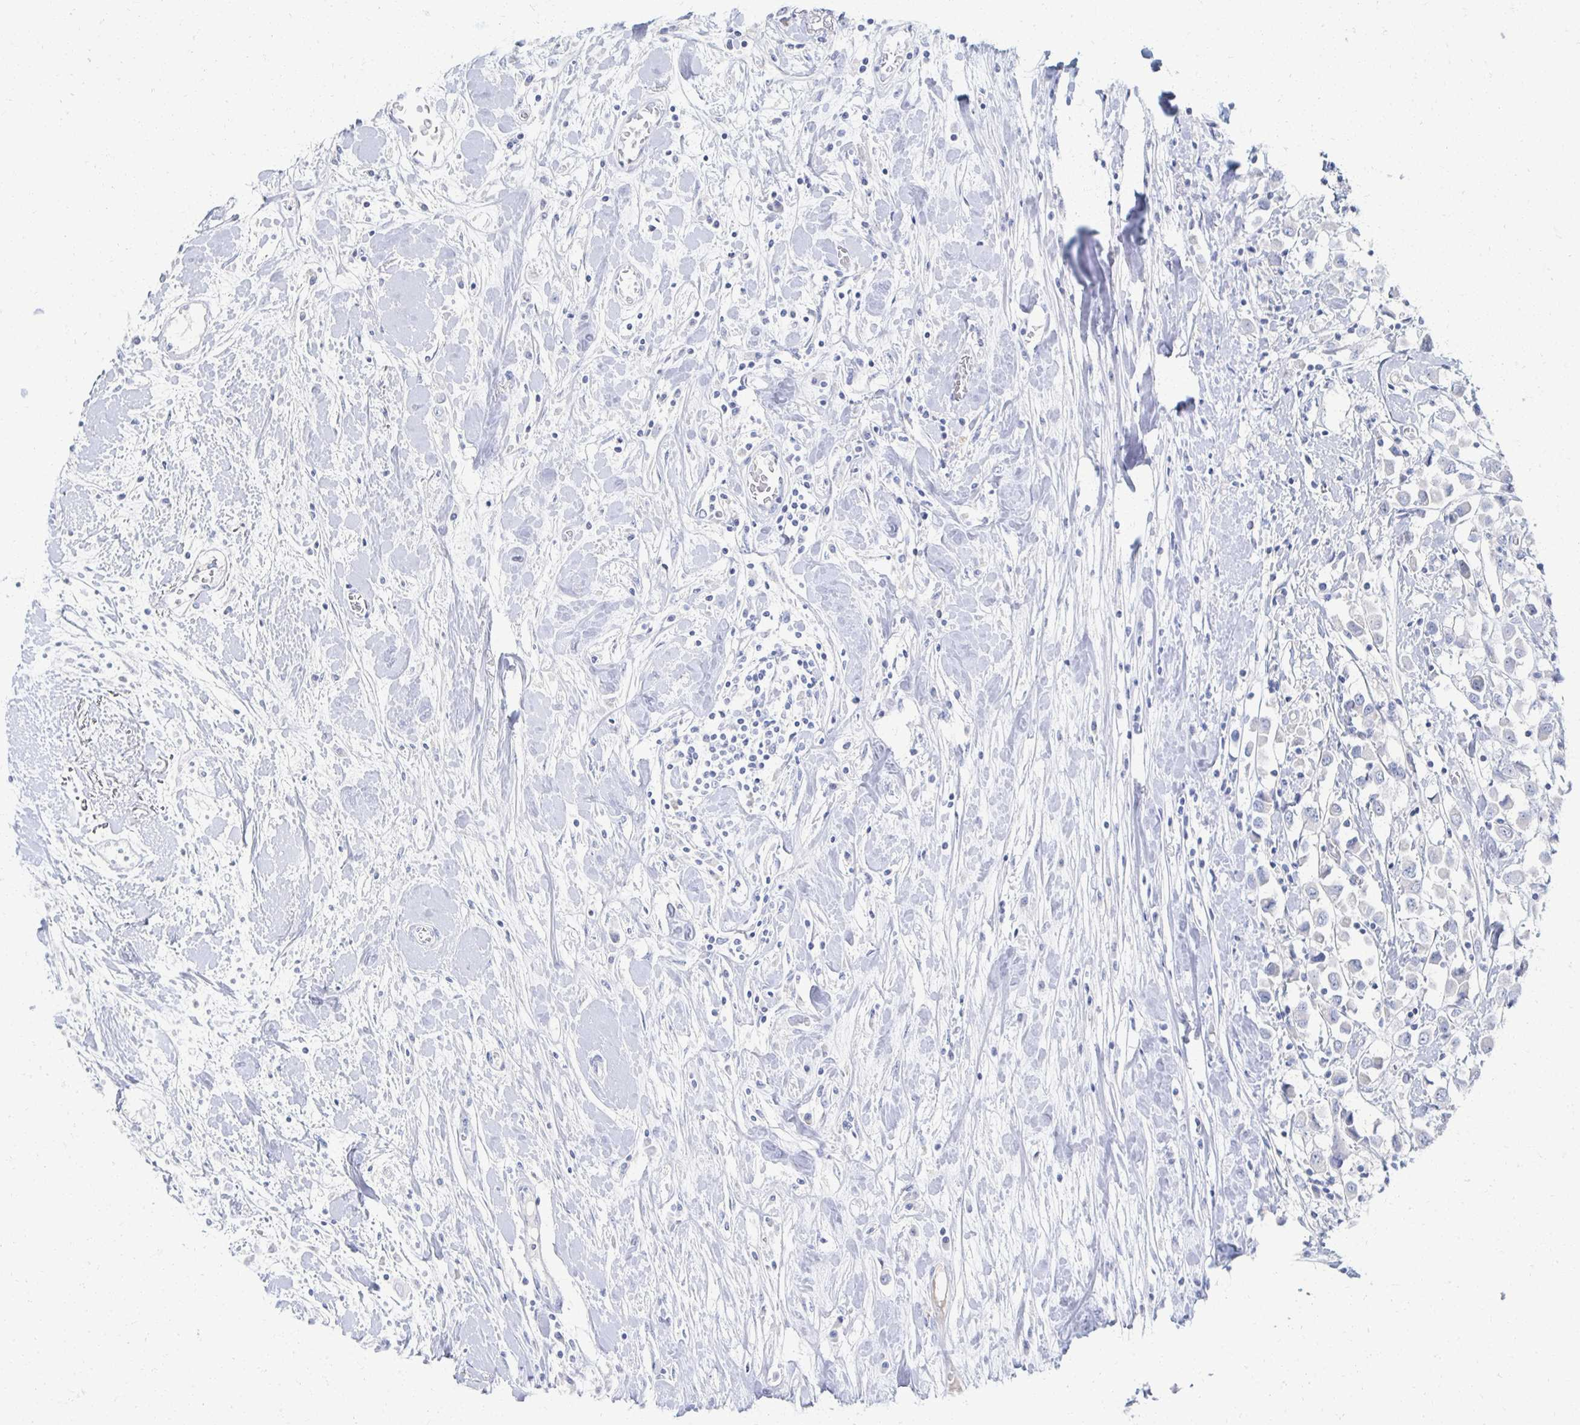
{"staining": {"intensity": "negative", "quantity": "none", "location": "none"}, "tissue": "breast cancer", "cell_type": "Tumor cells", "image_type": "cancer", "snomed": [{"axis": "morphology", "description": "Duct carcinoma"}, {"axis": "topography", "description": "Breast"}], "caption": "DAB immunohistochemical staining of breast cancer shows no significant staining in tumor cells.", "gene": "PRR20A", "patient": {"sex": "female", "age": 61}}